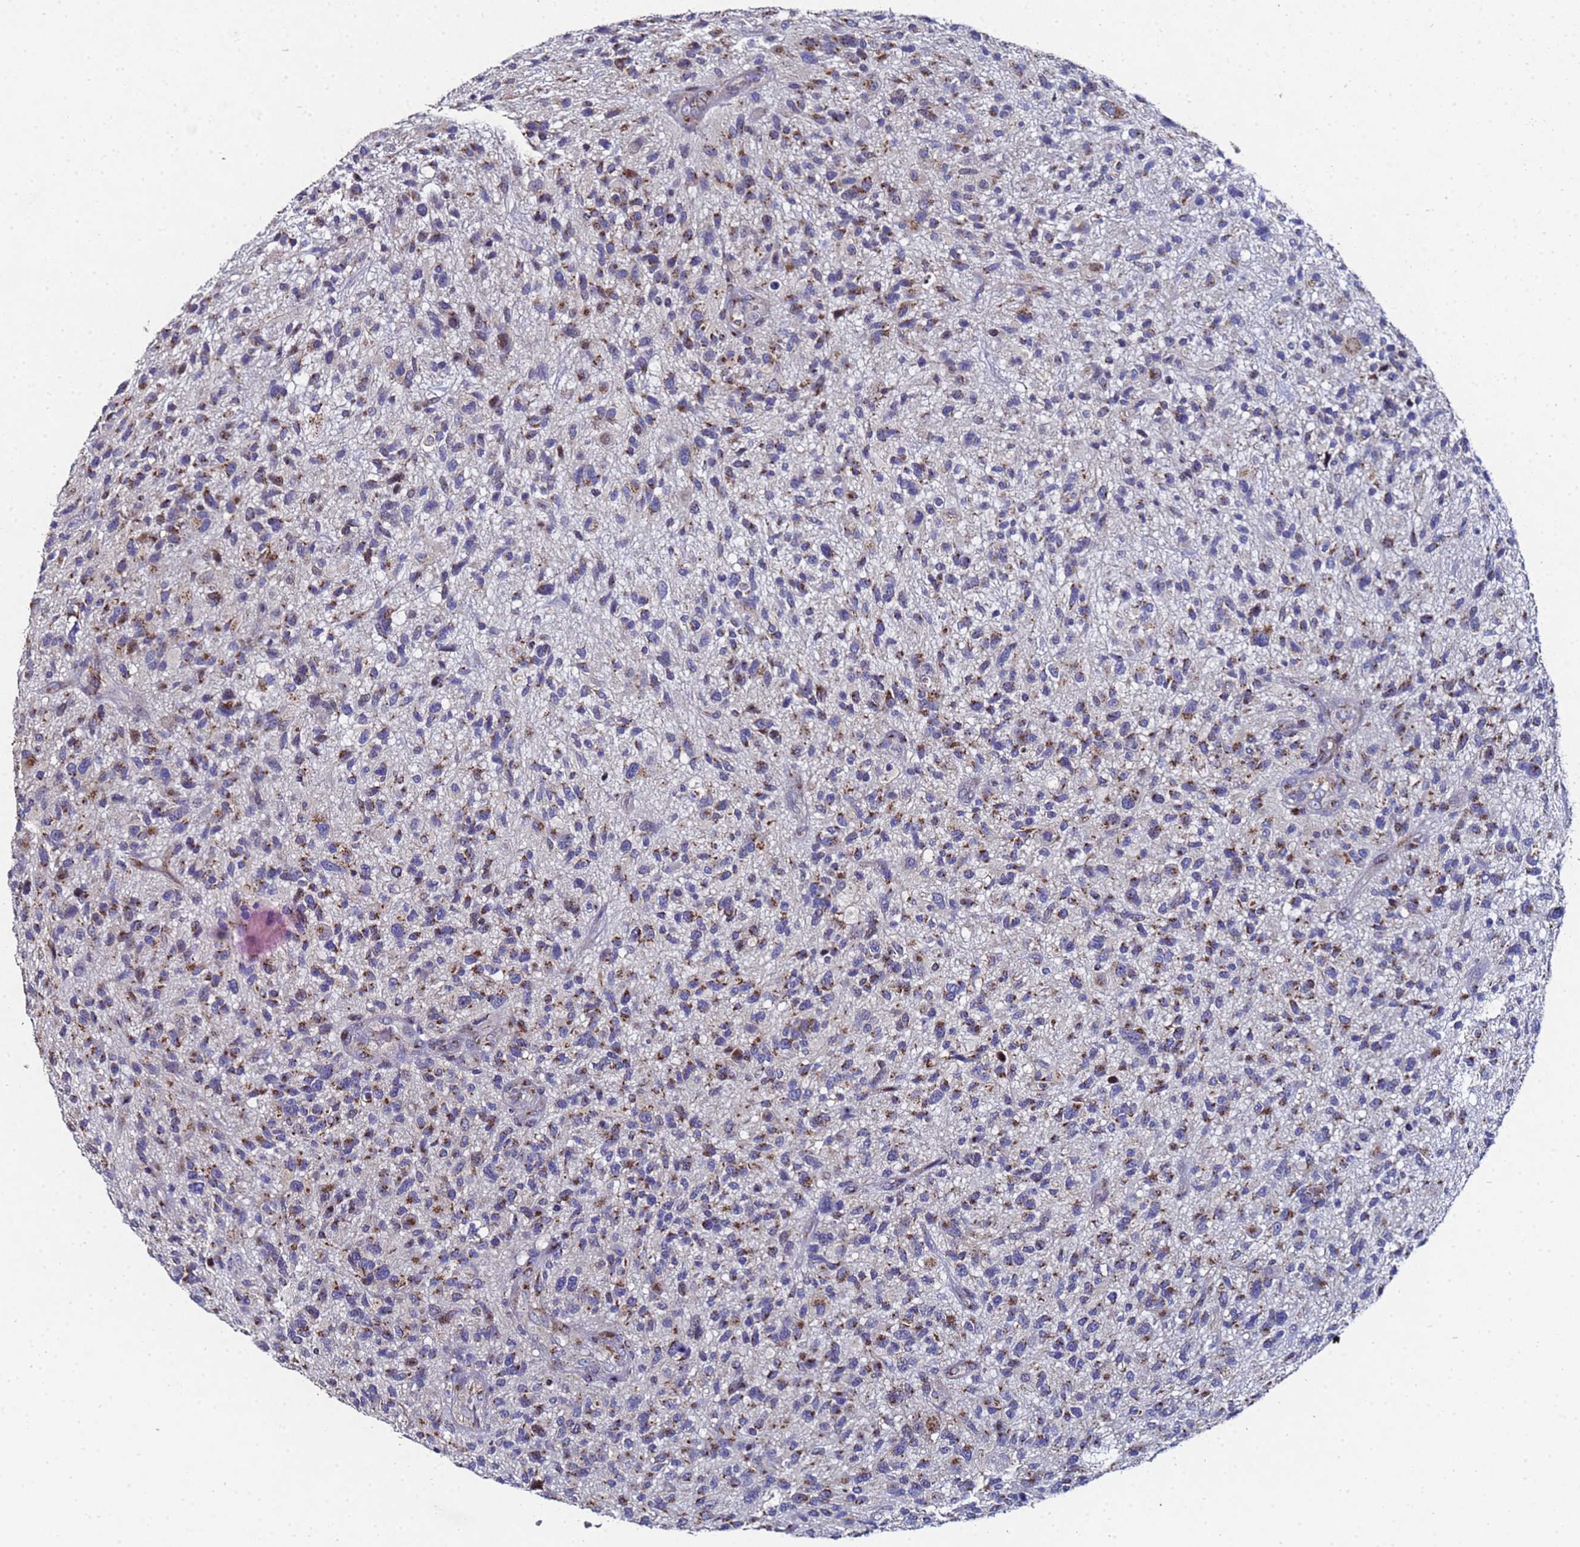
{"staining": {"intensity": "moderate", "quantity": ">75%", "location": "cytoplasmic/membranous"}, "tissue": "glioma", "cell_type": "Tumor cells", "image_type": "cancer", "snomed": [{"axis": "morphology", "description": "Glioma, malignant, High grade"}, {"axis": "topography", "description": "Brain"}], "caption": "A photomicrograph of human malignant glioma (high-grade) stained for a protein exhibits moderate cytoplasmic/membranous brown staining in tumor cells.", "gene": "NSUN6", "patient": {"sex": "male", "age": 47}}